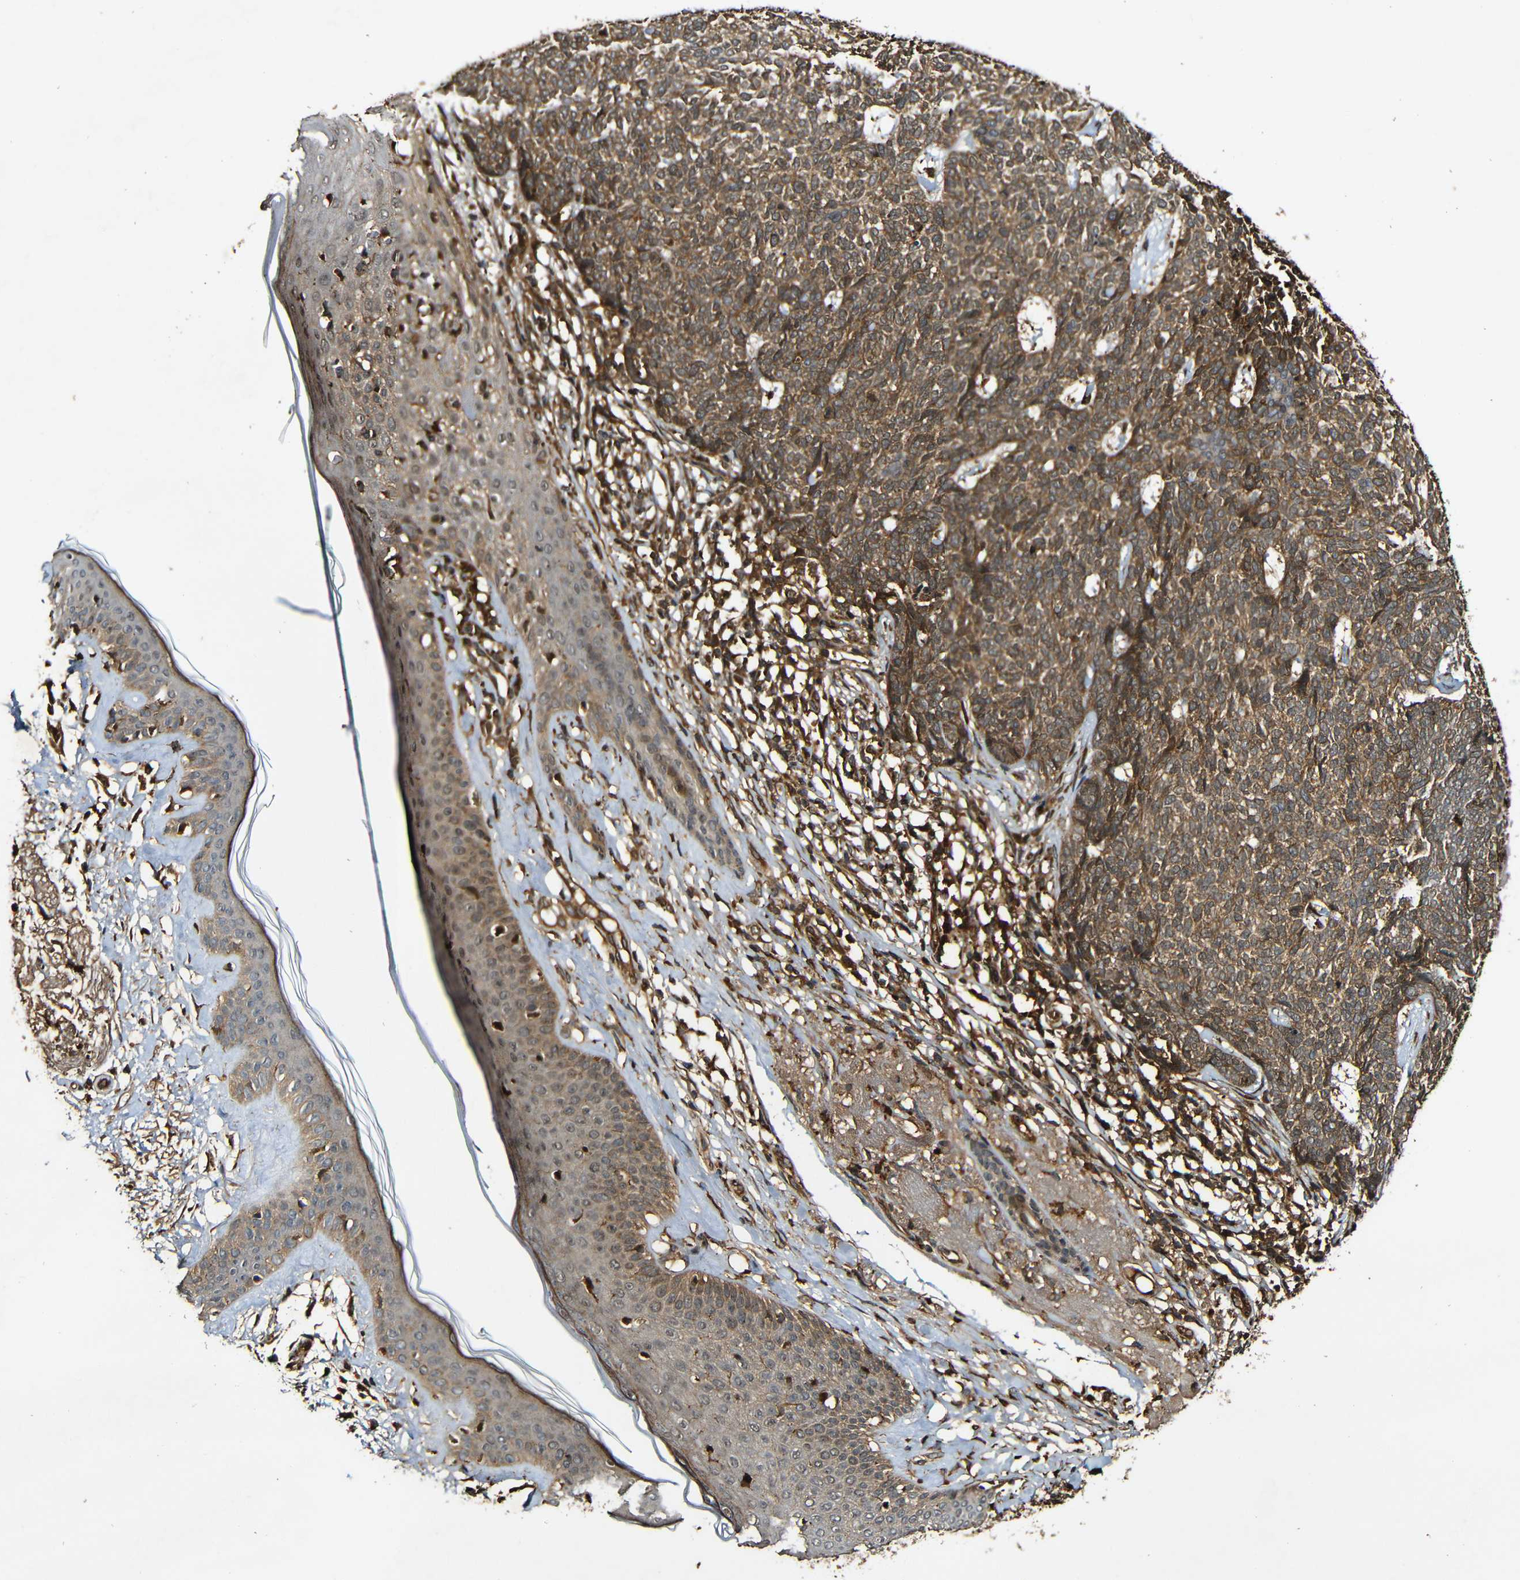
{"staining": {"intensity": "moderate", "quantity": ">75%", "location": "cytoplasmic/membranous"}, "tissue": "skin cancer", "cell_type": "Tumor cells", "image_type": "cancer", "snomed": [{"axis": "morphology", "description": "Basal cell carcinoma"}, {"axis": "topography", "description": "Skin"}], "caption": "Skin cancer tissue shows moderate cytoplasmic/membranous staining in approximately >75% of tumor cells (IHC, brightfield microscopy, high magnification).", "gene": "CASP8", "patient": {"sex": "female", "age": 84}}